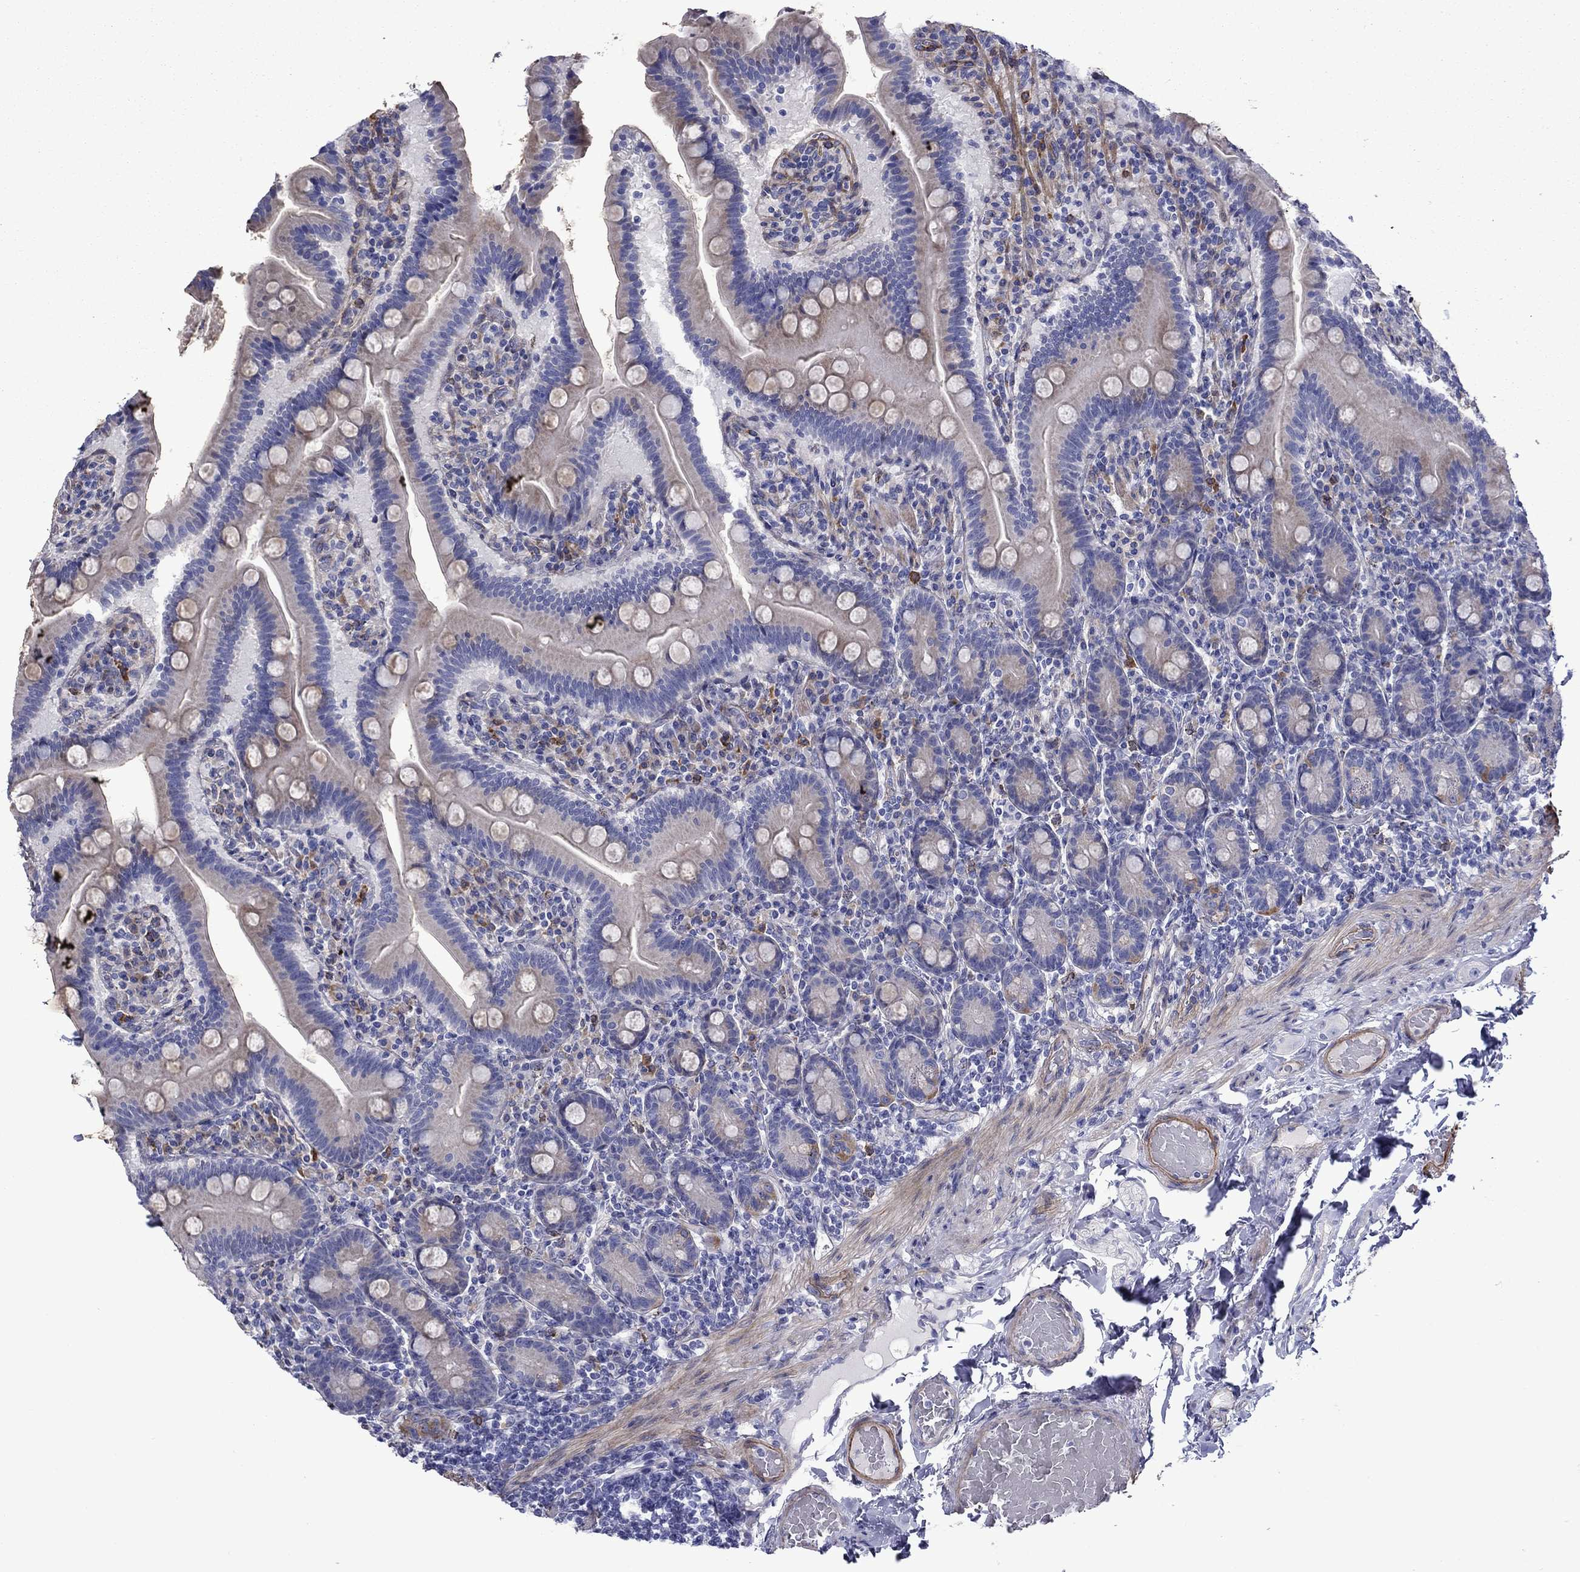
{"staining": {"intensity": "moderate", "quantity": "<25%", "location": "cytoplasmic/membranous"}, "tissue": "small intestine", "cell_type": "Glandular cells", "image_type": "normal", "snomed": [{"axis": "morphology", "description": "Normal tissue, NOS"}, {"axis": "topography", "description": "Small intestine"}], "caption": "Protein staining of unremarkable small intestine reveals moderate cytoplasmic/membranous positivity in about <25% of glandular cells.", "gene": "HSPG2", "patient": {"sex": "male", "age": 66}}